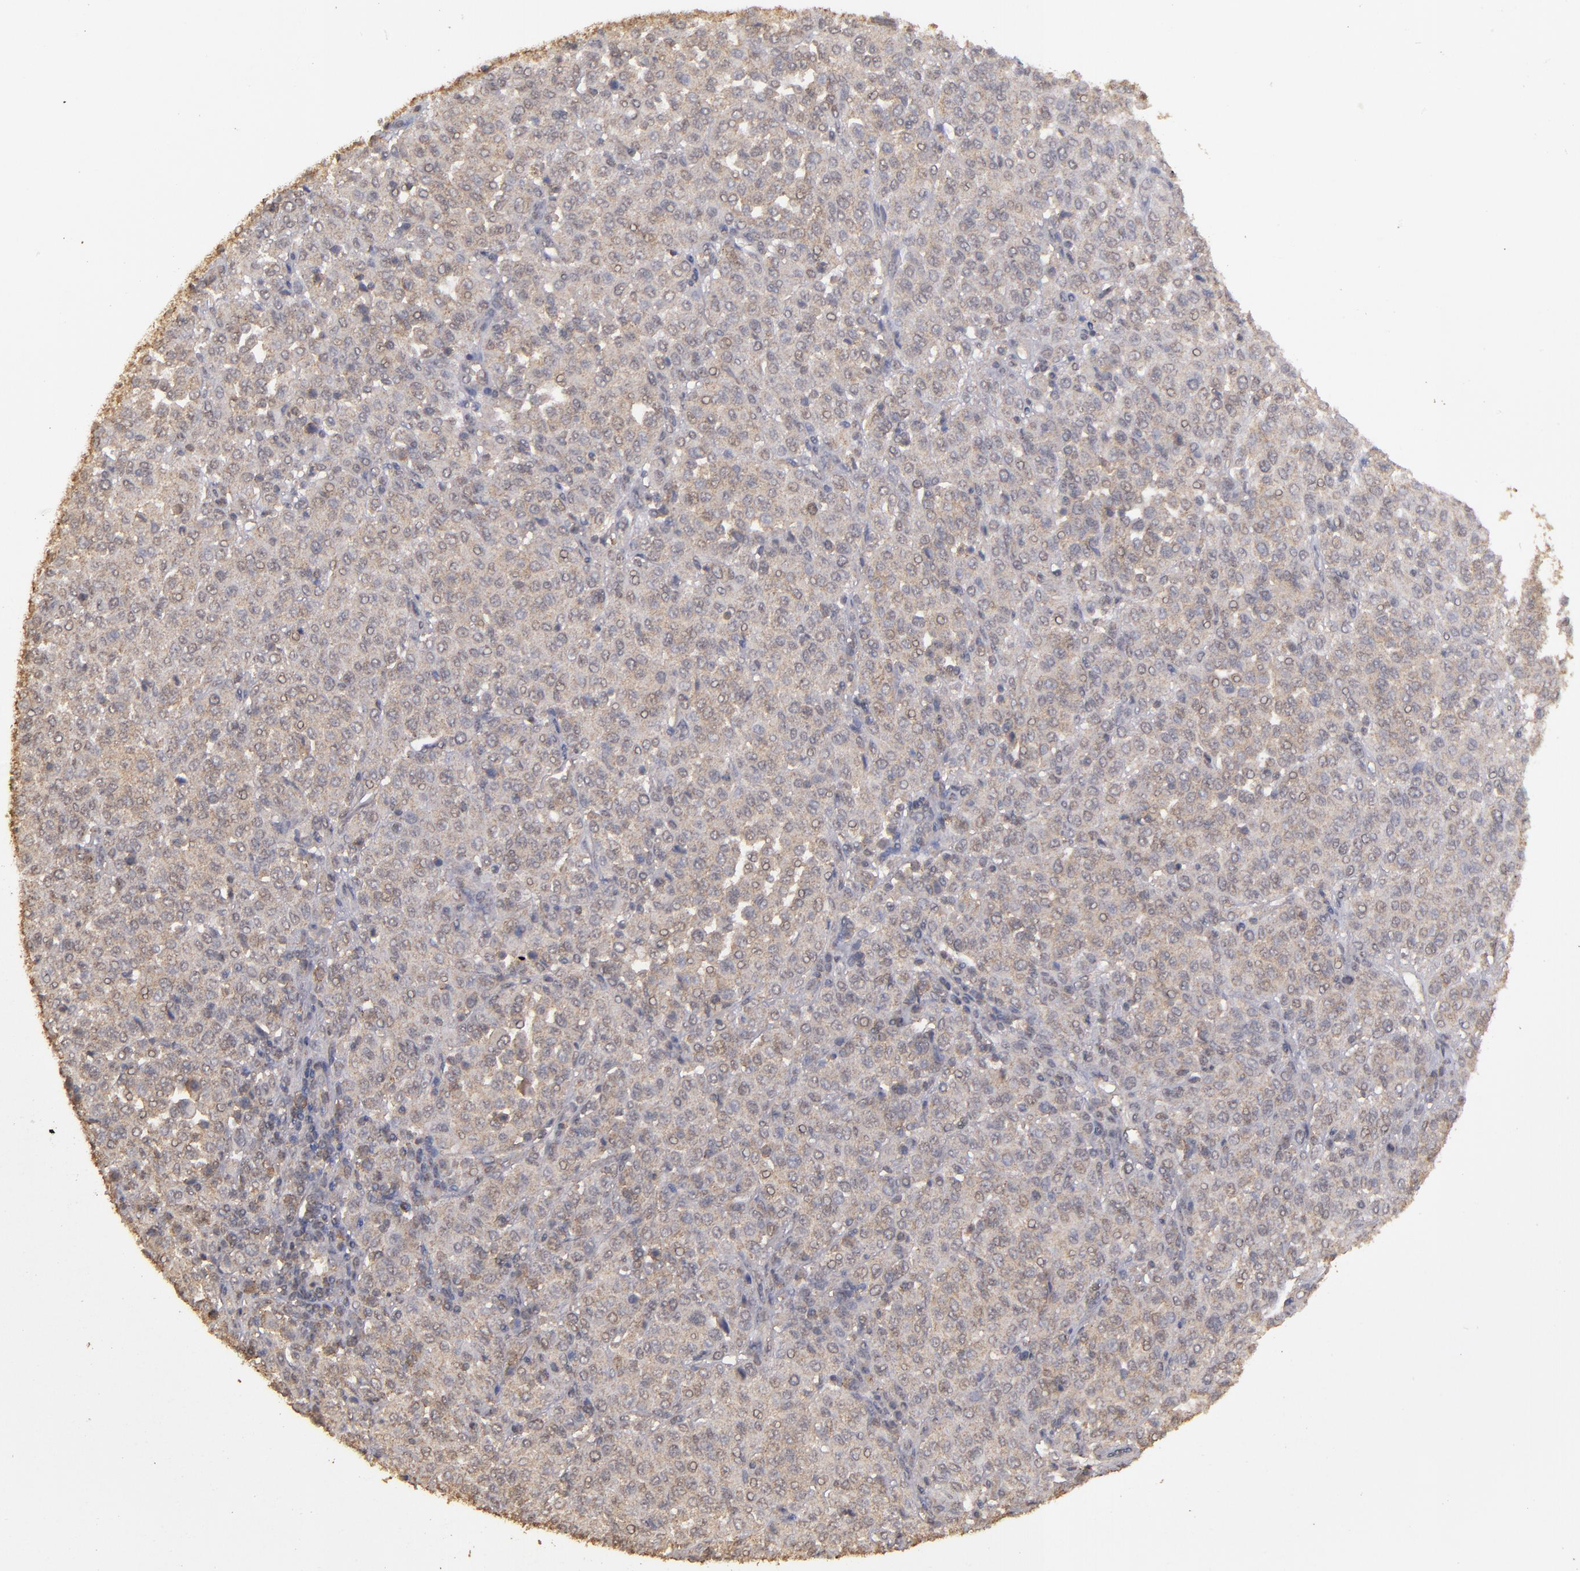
{"staining": {"intensity": "weak", "quantity": ">75%", "location": "cytoplasmic/membranous"}, "tissue": "melanoma", "cell_type": "Tumor cells", "image_type": "cancer", "snomed": [{"axis": "morphology", "description": "Malignant melanoma, Metastatic site"}, {"axis": "topography", "description": "Pancreas"}], "caption": "High-magnification brightfield microscopy of melanoma stained with DAB (3,3'-diaminobenzidine) (brown) and counterstained with hematoxylin (blue). tumor cells exhibit weak cytoplasmic/membranous staining is identified in about>75% of cells. (IHC, brightfield microscopy, high magnification).", "gene": "FAT1", "patient": {"sex": "female", "age": 30}}